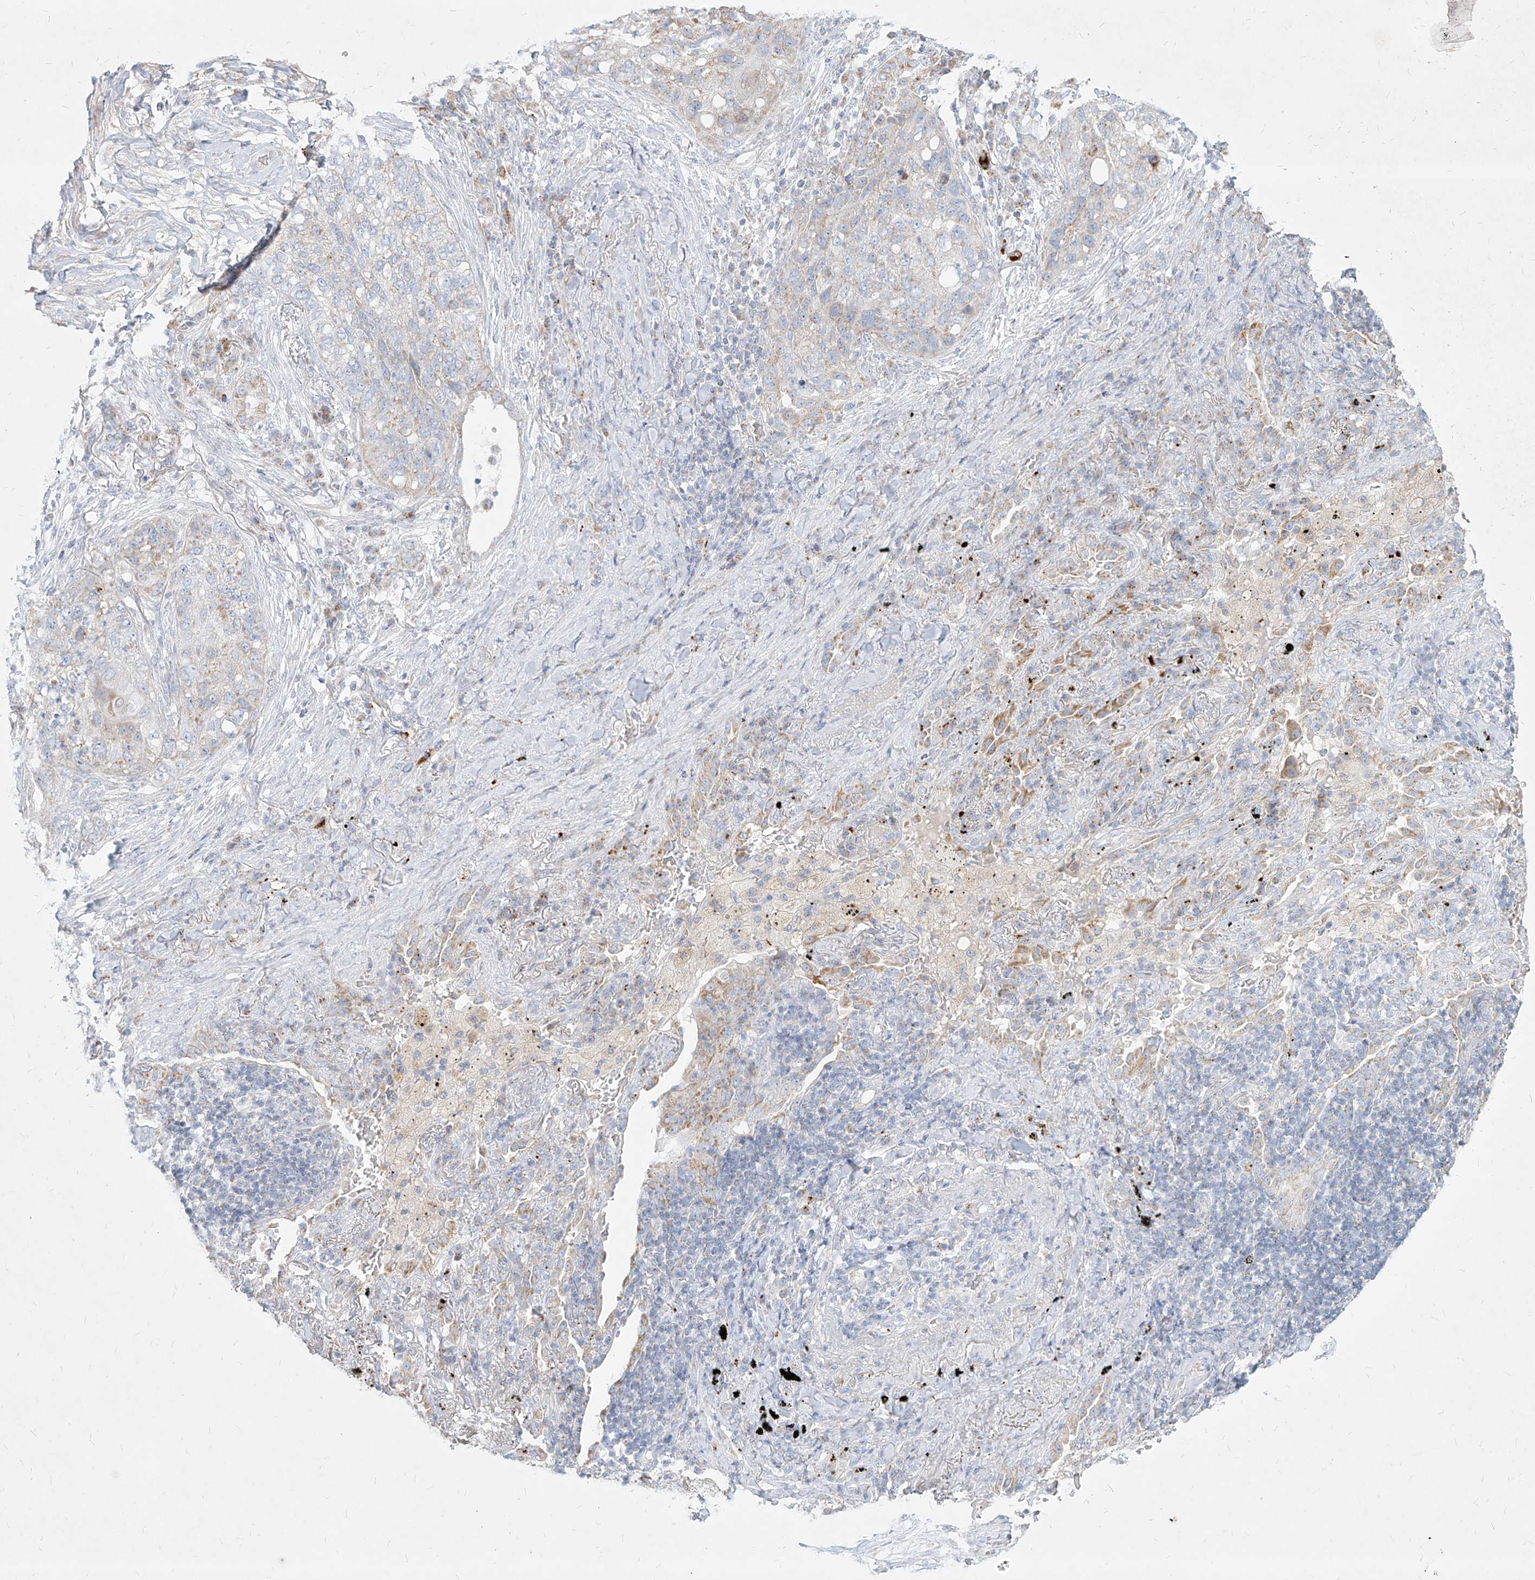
{"staining": {"intensity": "moderate", "quantity": "<25%", "location": "cytoplasmic/membranous"}, "tissue": "lung cancer", "cell_type": "Tumor cells", "image_type": "cancer", "snomed": [{"axis": "morphology", "description": "Squamous cell carcinoma, NOS"}, {"axis": "topography", "description": "Lung"}], "caption": "Squamous cell carcinoma (lung) stained with a brown dye shows moderate cytoplasmic/membranous positive staining in approximately <25% of tumor cells.", "gene": "MTX2", "patient": {"sex": "female", "age": 63}}